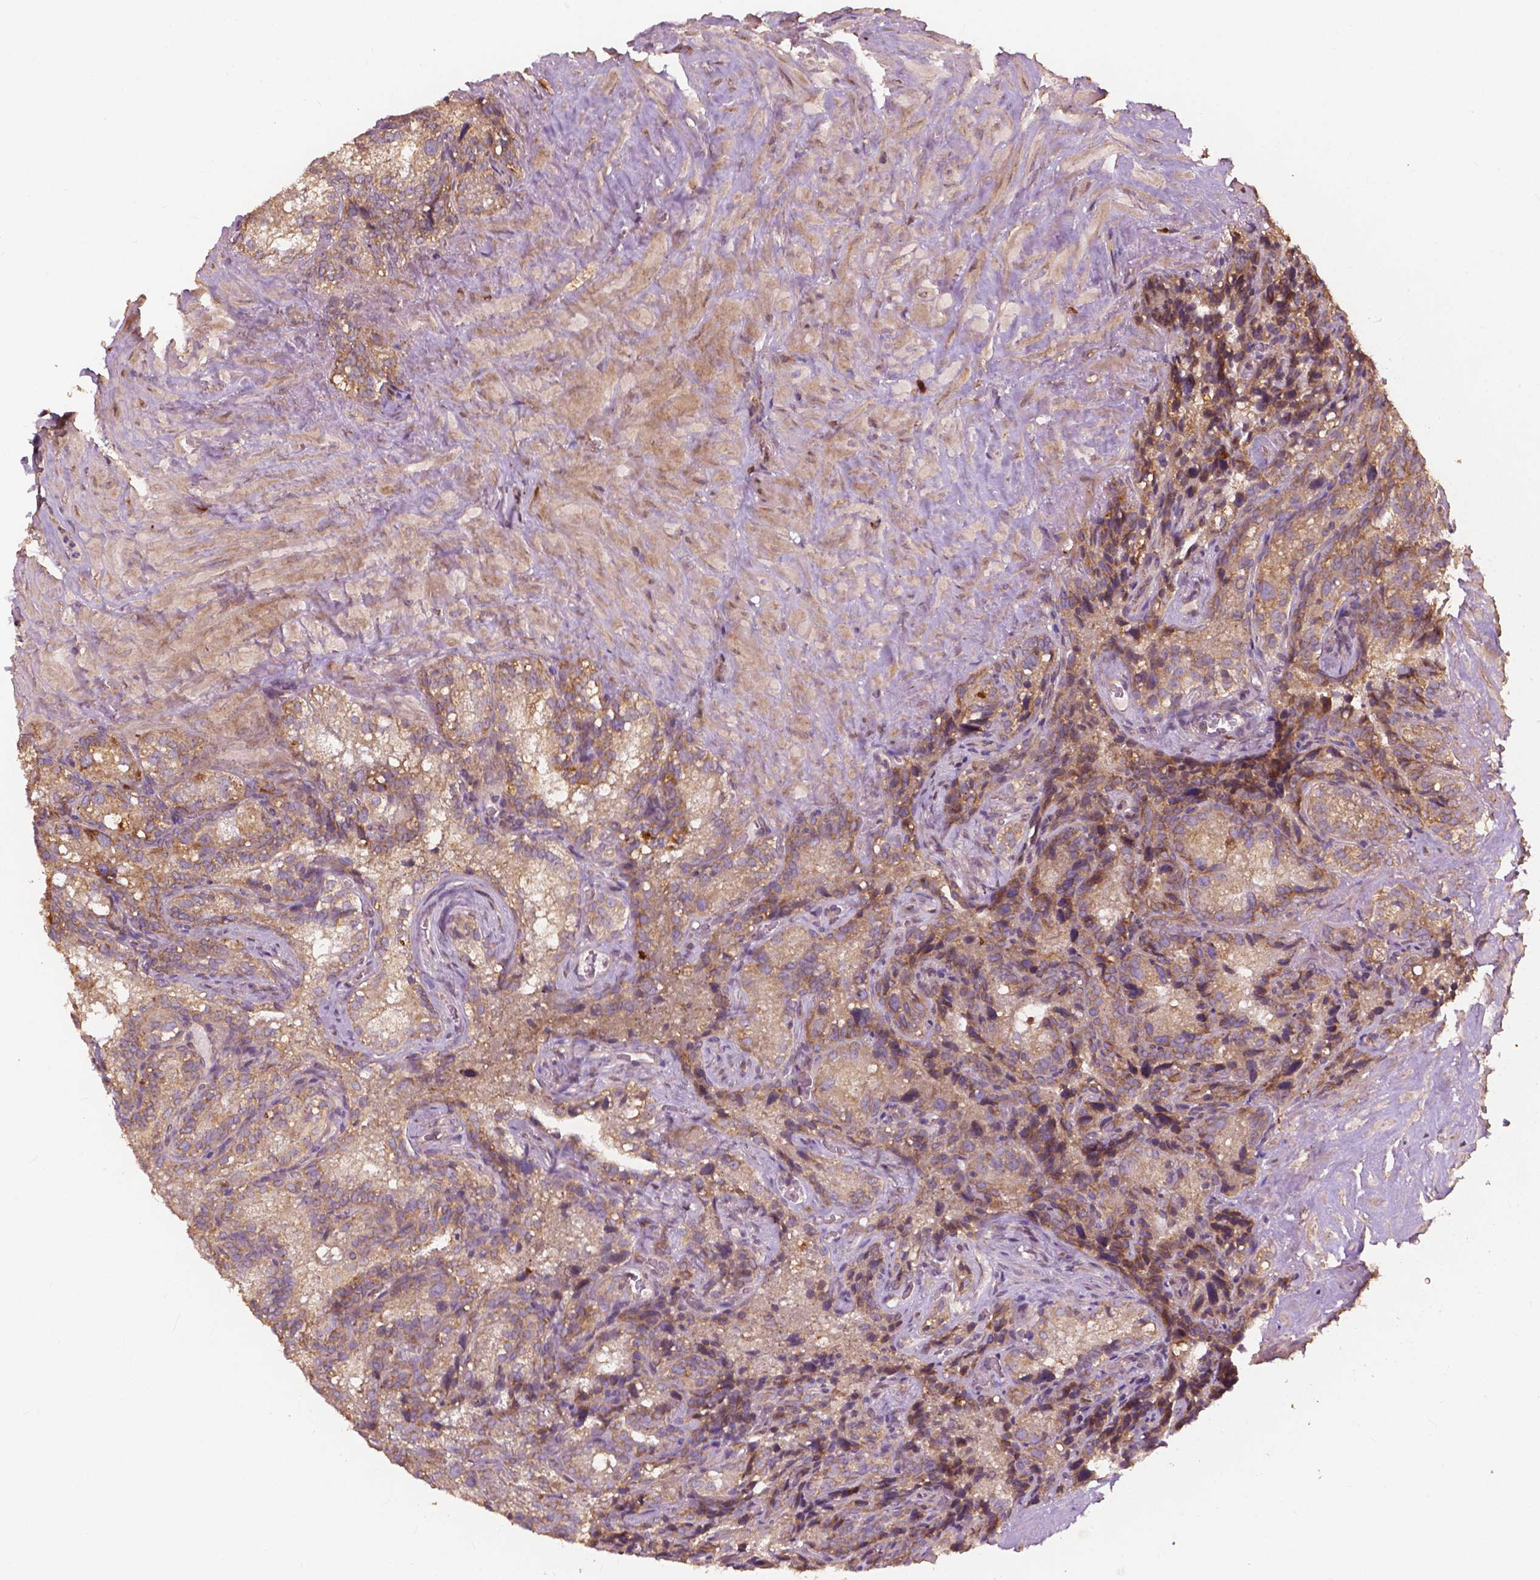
{"staining": {"intensity": "moderate", "quantity": ">75%", "location": "cytoplasmic/membranous"}, "tissue": "seminal vesicle", "cell_type": "Glandular cells", "image_type": "normal", "snomed": [{"axis": "morphology", "description": "Normal tissue, NOS"}, {"axis": "topography", "description": "Prostate"}, {"axis": "topography", "description": "Seminal veicle"}], "caption": "A micrograph of seminal vesicle stained for a protein exhibits moderate cytoplasmic/membranous brown staining in glandular cells. The staining was performed using DAB, with brown indicating positive protein expression. Nuclei are stained blue with hematoxylin.", "gene": "G3BP1", "patient": {"sex": "male", "age": 71}}